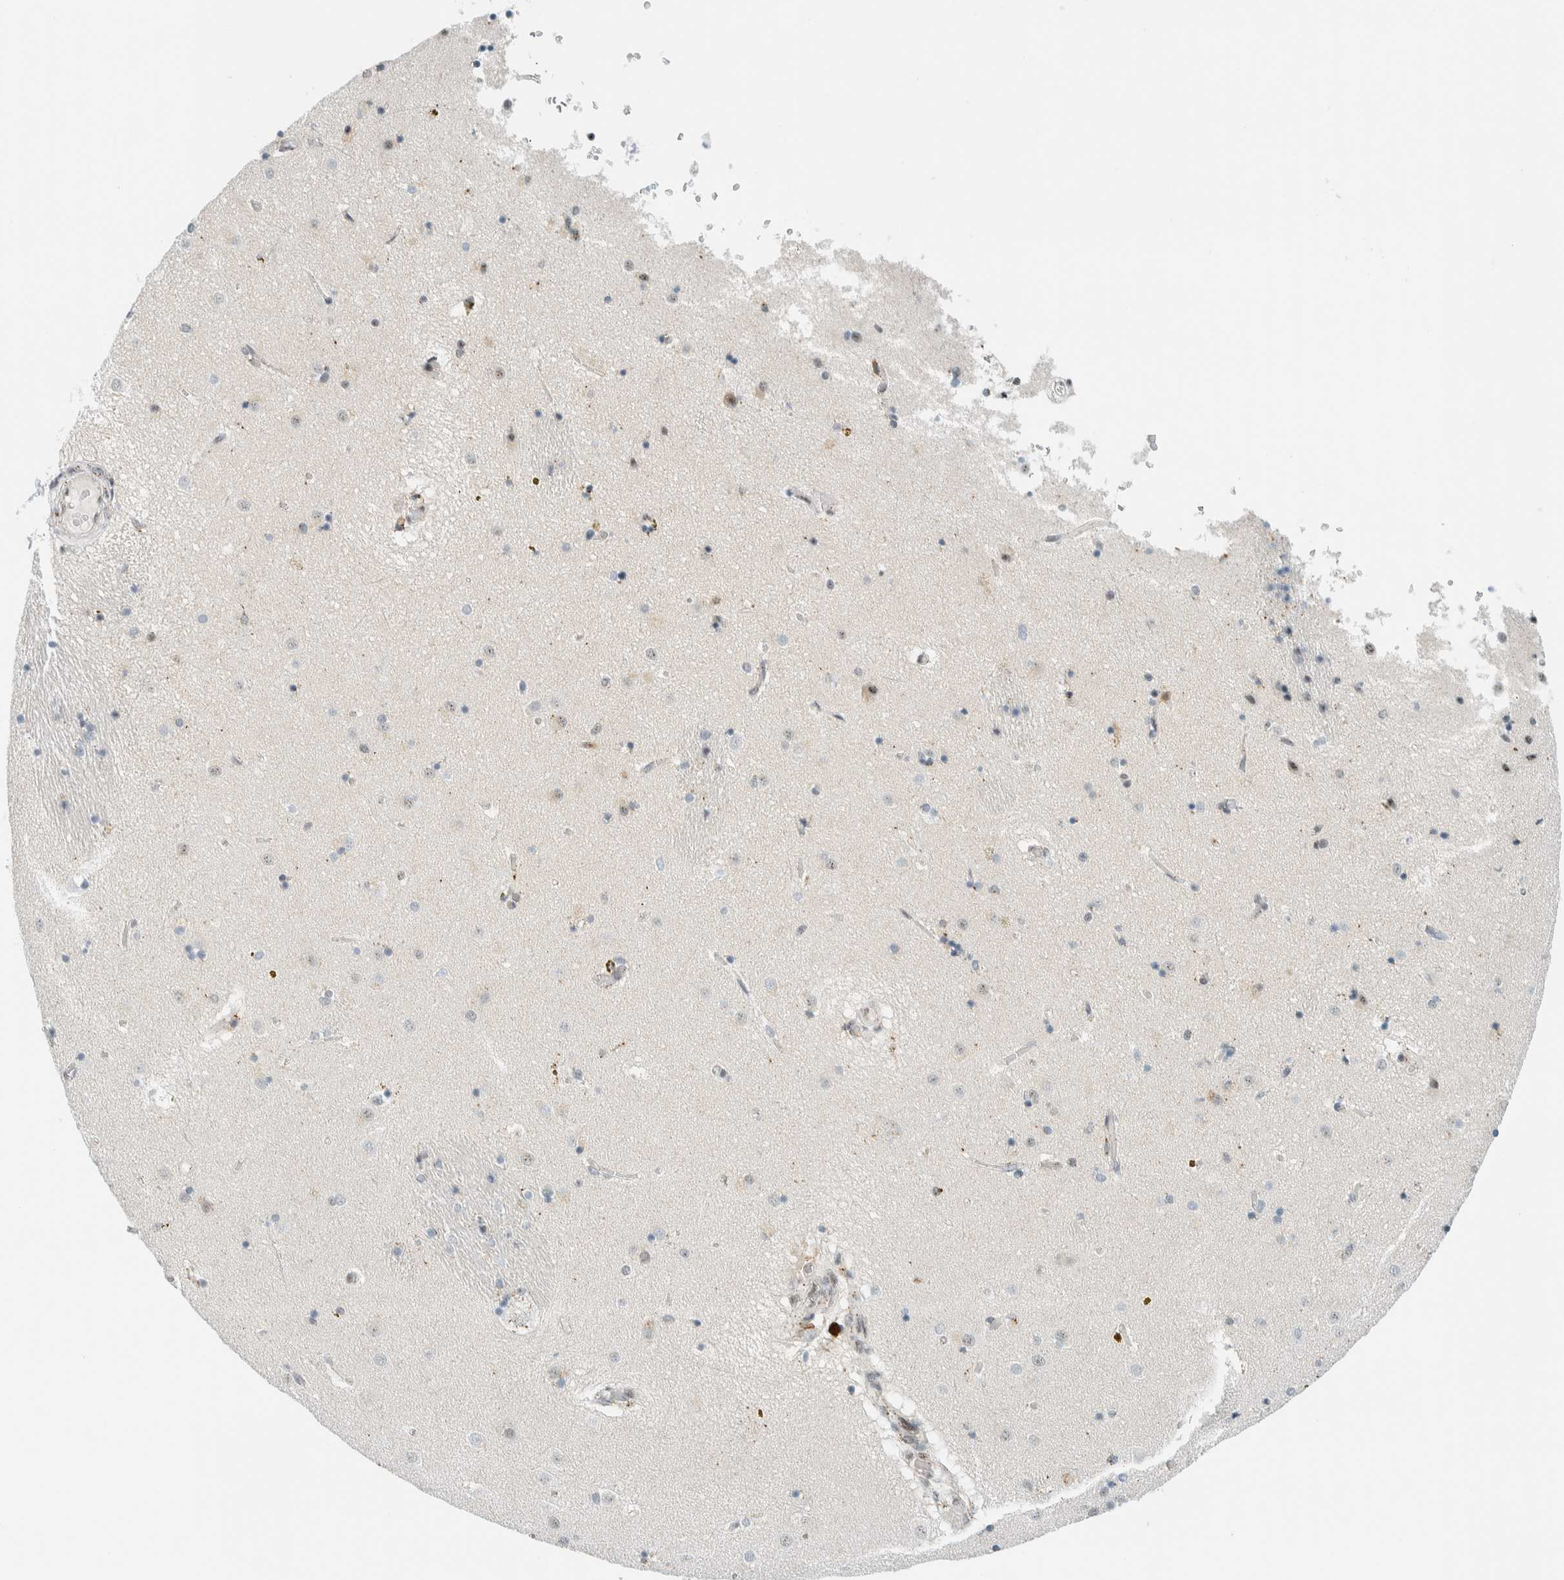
{"staining": {"intensity": "negative", "quantity": "none", "location": "none"}, "tissue": "caudate", "cell_type": "Glial cells", "image_type": "normal", "snomed": [{"axis": "morphology", "description": "Normal tissue, NOS"}, {"axis": "topography", "description": "Lateral ventricle wall"}], "caption": "Immunohistochemical staining of unremarkable caudate exhibits no significant positivity in glial cells. The staining is performed using DAB brown chromogen with nuclei counter-stained in using hematoxylin.", "gene": "CYSRT1", "patient": {"sex": "male", "age": 70}}